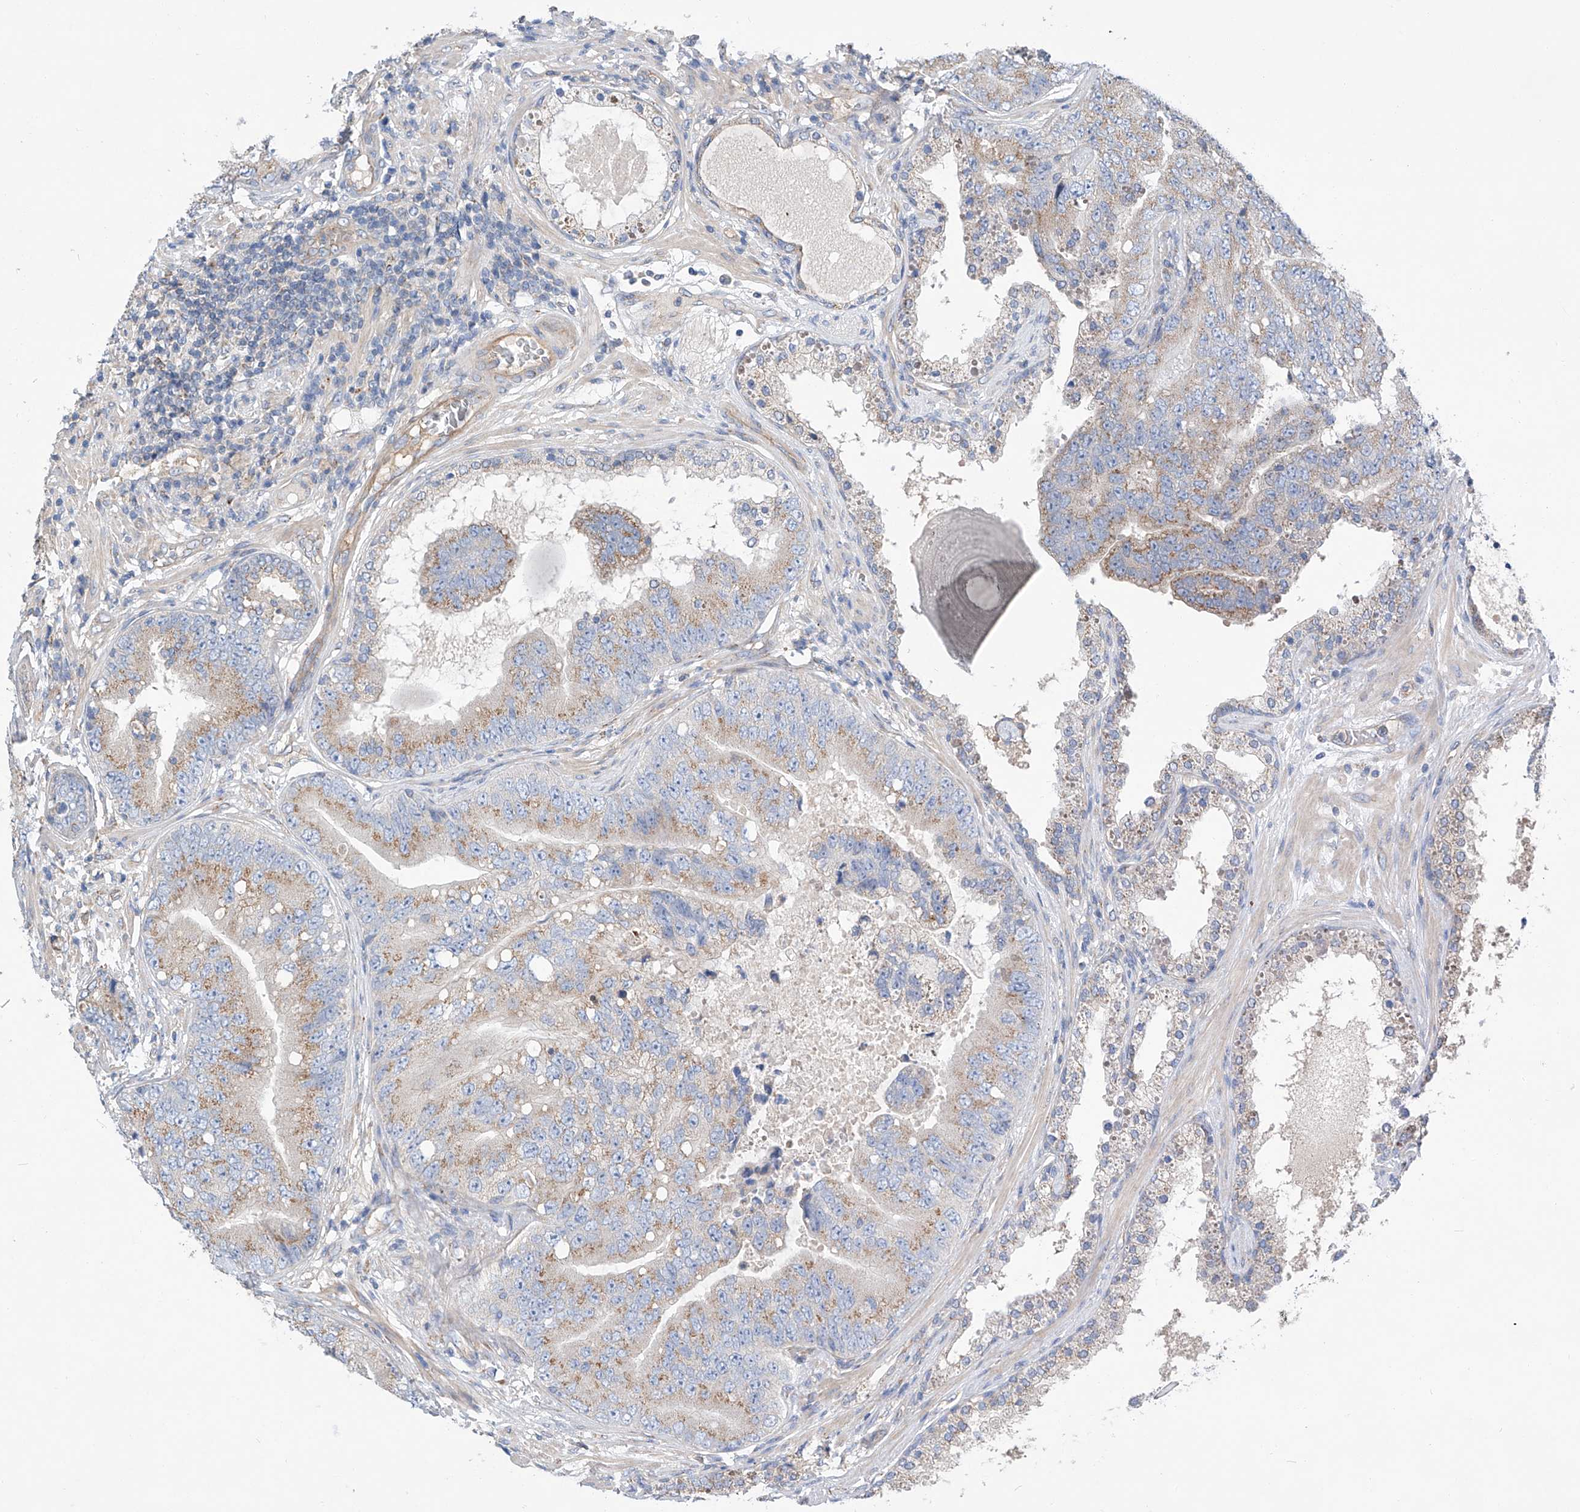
{"staining": {"intensity": "weak", "quantity": ">75%", "location": "cytoplasmic/membranous"}, "tissue": "prostate cancer", "cell_type": "Tumor cells", "image_type": "cancer", "snomed": [{"axis": "morphology", "description": "Adenocarcinoma, High grade"}, {"axis": "topography", "description": "Prostate"}], "caption": "This is an image of immunohistochemistry (IHC) staining of high-grade adenocarcinoma (prostate), which shows weak staining in the cytoplasmic/membranous of tumor cells.", "gene": "SLC22A7", "patient": {"sex": "male", "age": 70}}